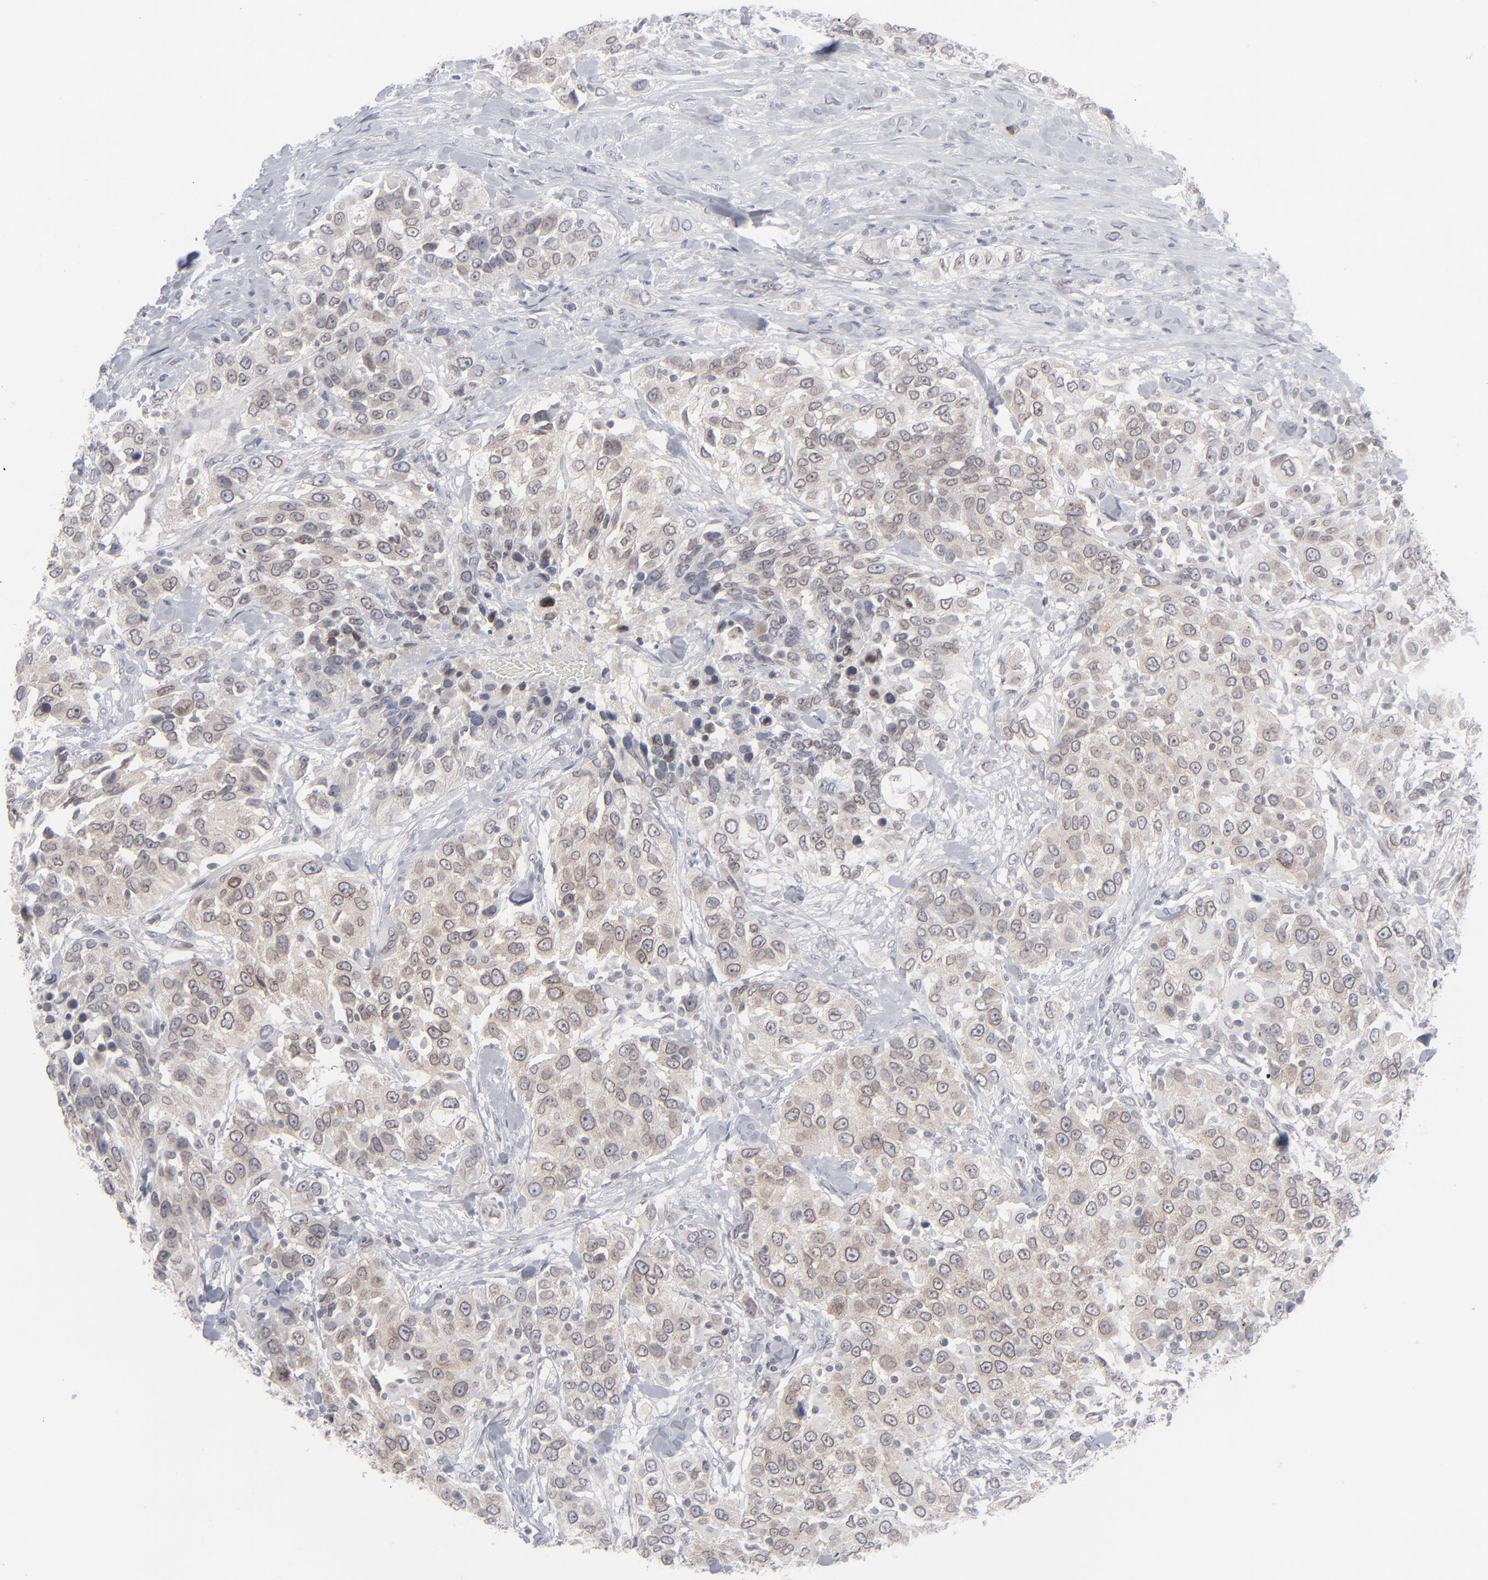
{"staining": {"intensity": "weak", "quantity": "25%-75%", "location": "cytoplasmic/membranous"}, "tissue": "urothelial cancer", "cell_type": "Tumor cells", "image_type": "cancer", "snomed": [{"axis": "morphology", "description": "Urothelial carcinoma, High grade"}, {"axis": "topography", "description": "Urinary bladder"}], "caption": "The histopathology image displays staining of high-grade urothelial carcinoma, revealing weak cytoplasmic/membranous protein expression (brown color) within tumor cells.", "gene": "NUP88", "patient": {"sex": "female", "age": 80}}